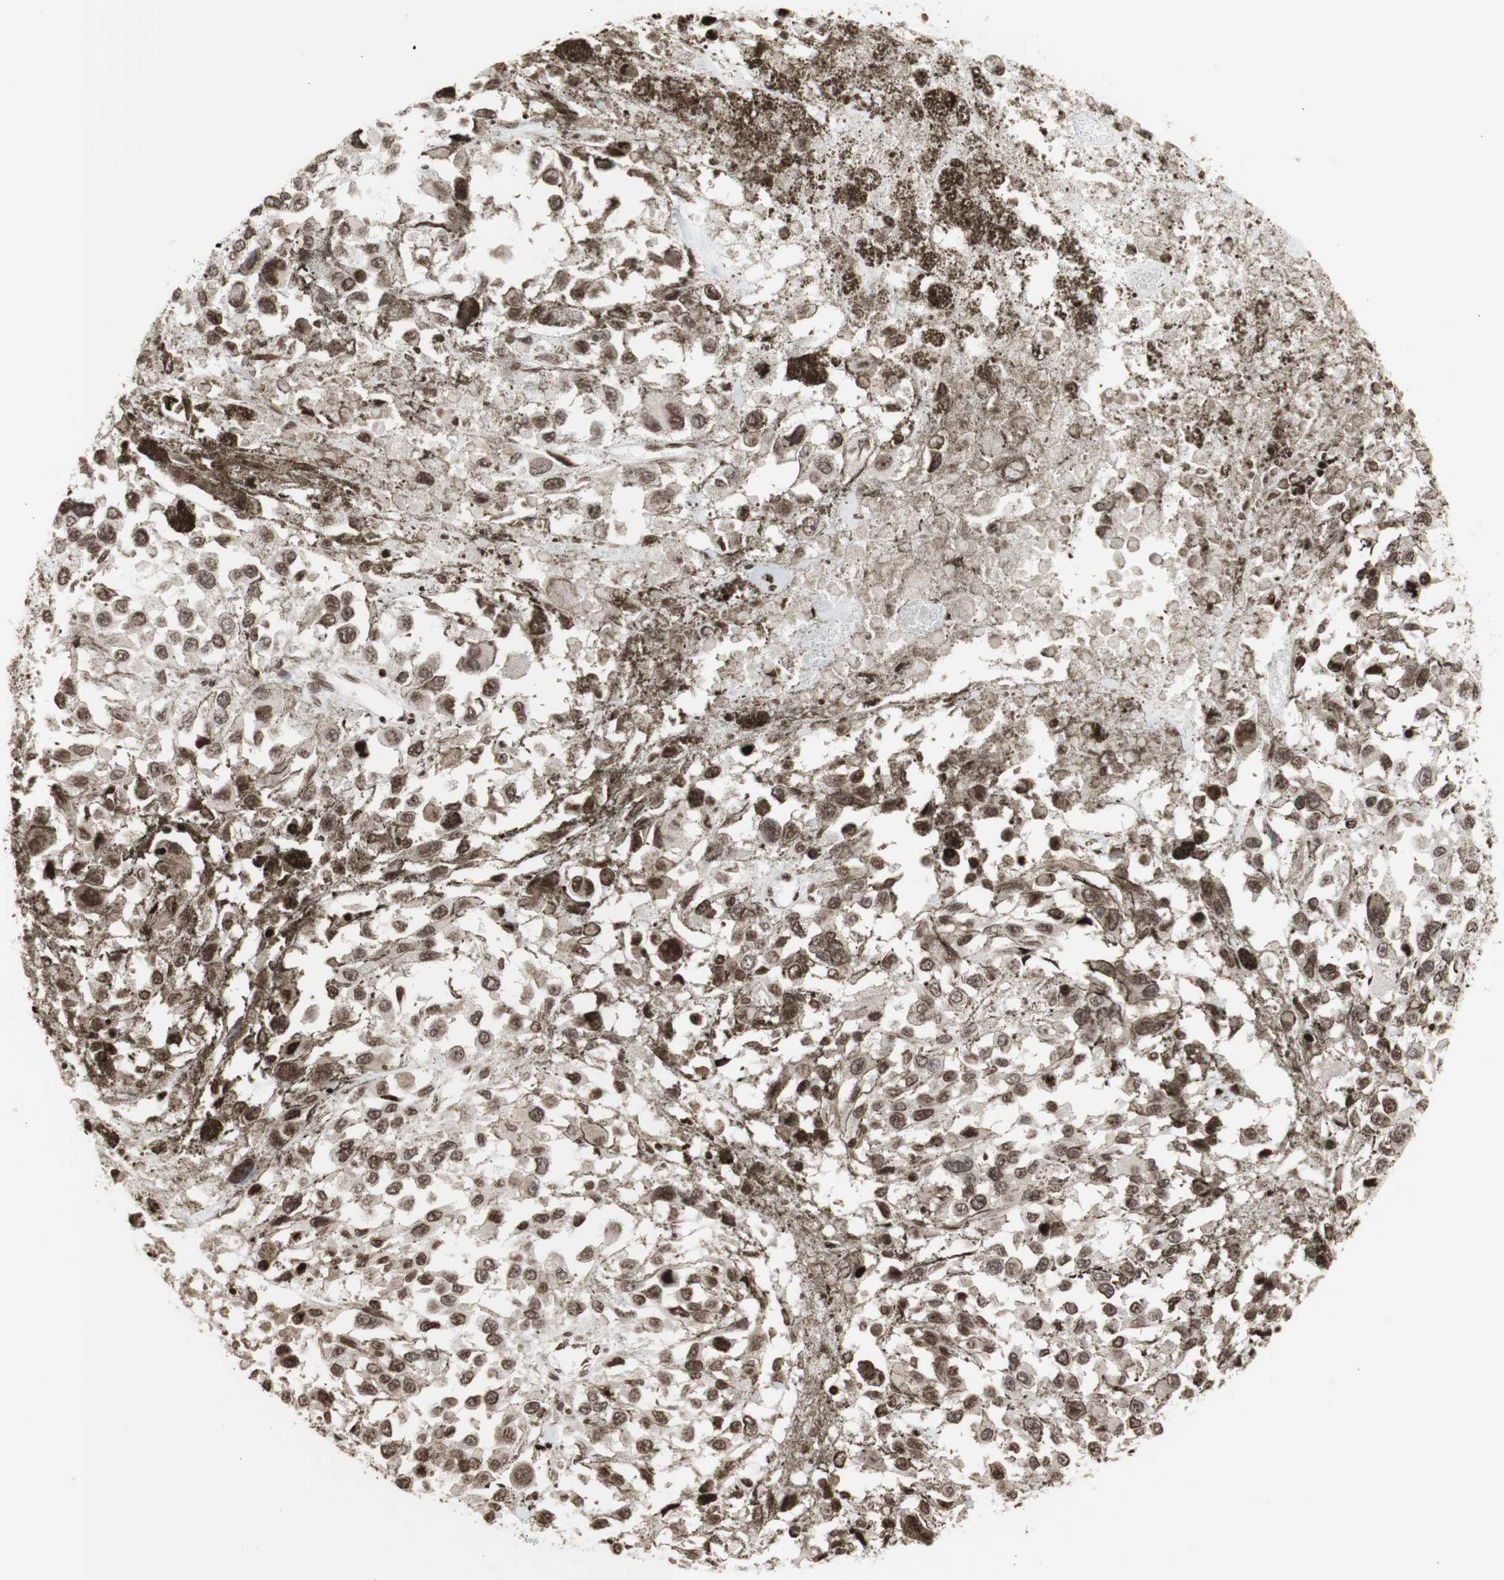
{"staining": {"intensity": "moderate", "quantity": ">75%", "location": "cytoplasmic/membranous,nuclear"}, "tissue": "melanoma", "cell_type": "Tumor cells", "image_type": "cancer", "snomed": [{"axis": "morphology", "description": "Malignant melanoma, Metastatic site"}, {"axis": "topography", "description": "Lymph node"}], "caption": "Immunohistochemistry (IHC) image of human malignant melanoma (metastatic site) stained for a protein (brown), which exhibits medium levels of moderate cytoplasmic/membranous and nuclear staining in about >75% of tumor cells.", "gene": "SNAI2", "patient": {"sex": "male", "age": 59}}